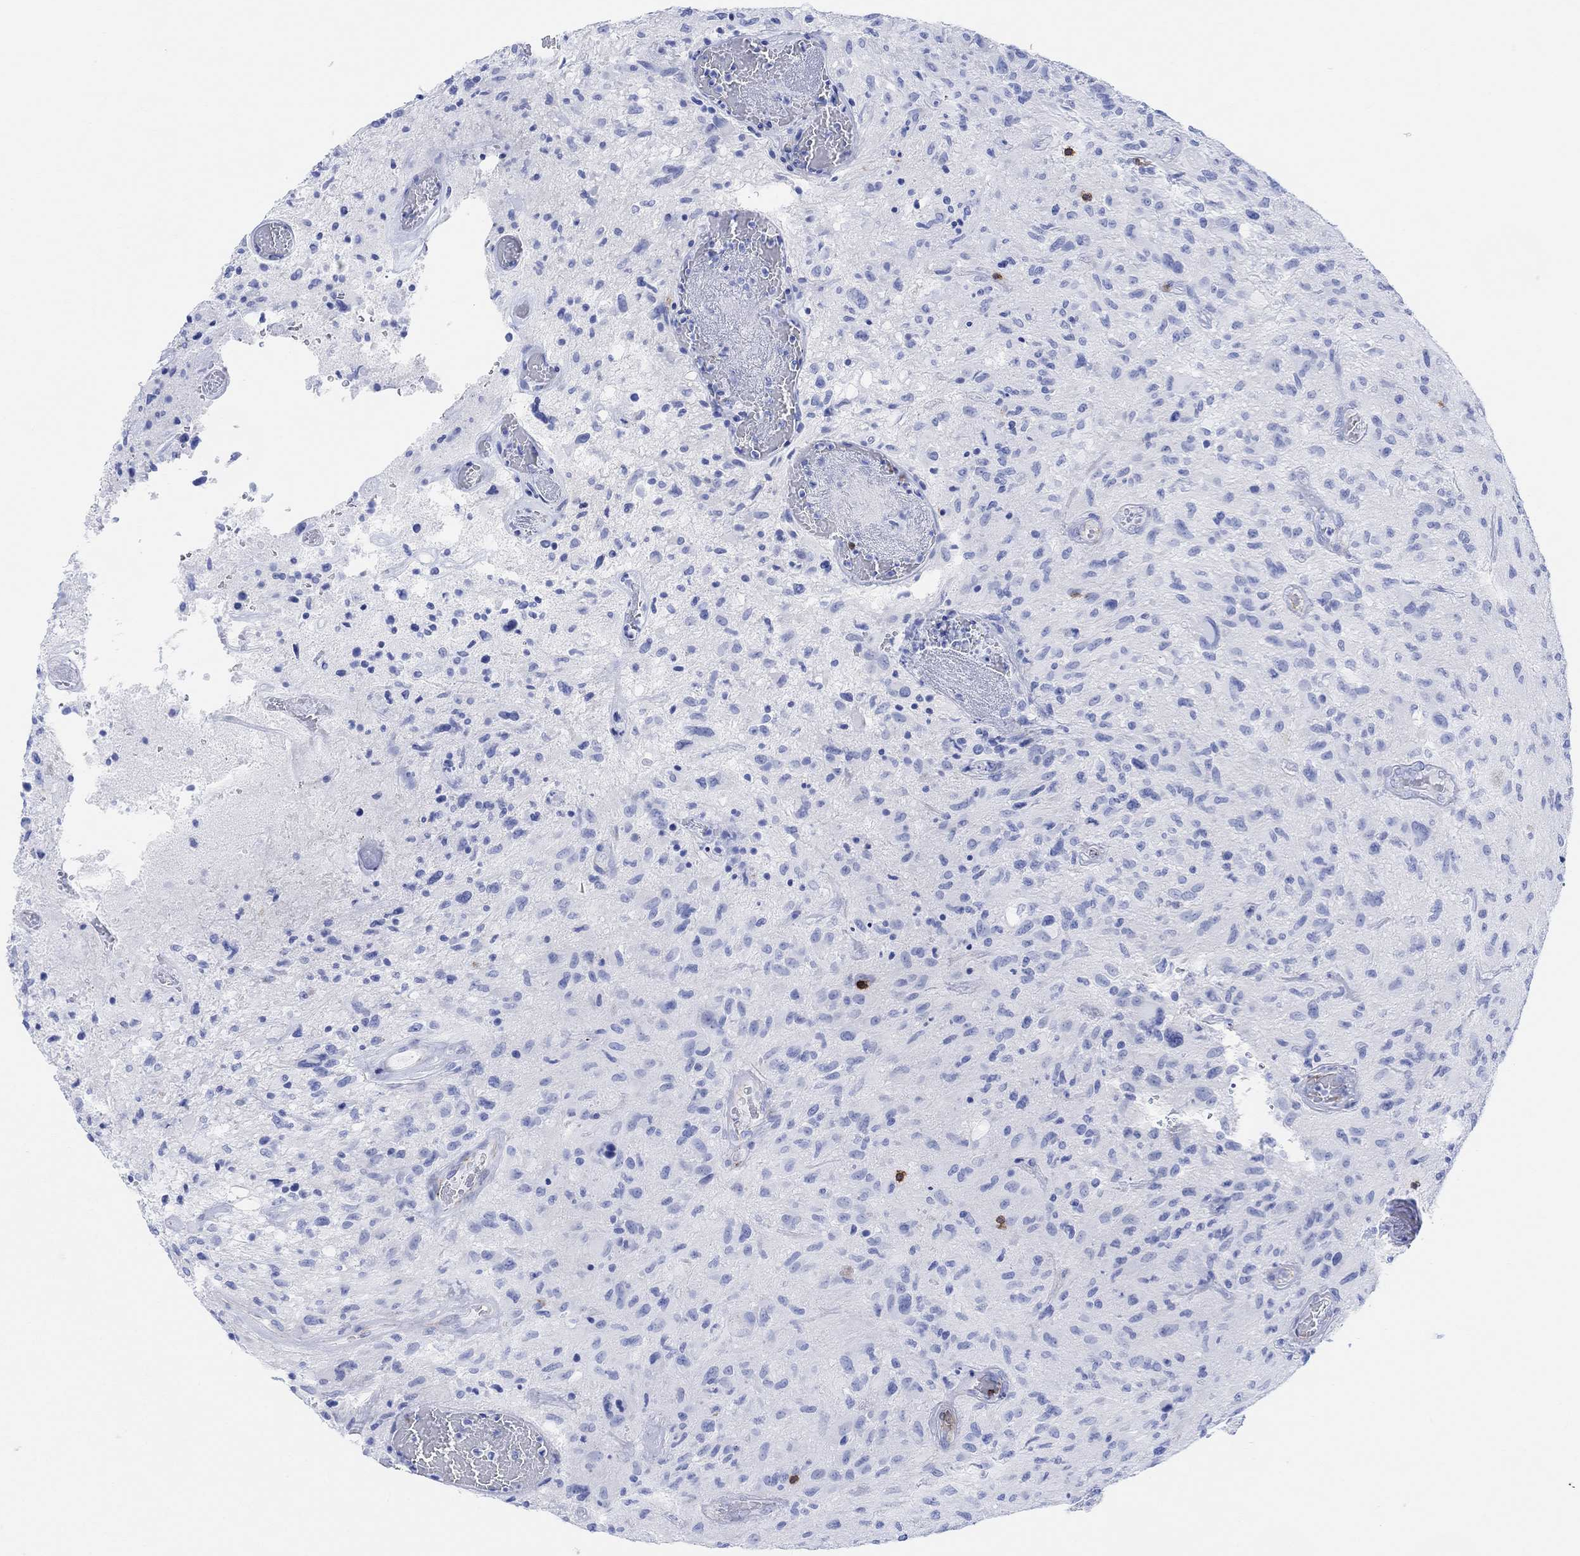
{"staining": {"intensity": "negative", "quantity": "none", "location": "none"}, "tissue": "glioma", "cell_type": "Tumor cells", "image_type": "cancer", "snomed": [{"axis": "morphology", "description": "Glioma, malignant, NOS"}, {"axis": "morphology", "description": "Glioma, malignant, High grade"}, {"axis": "topography", "description": "Brain"}], "caption": "Tumor cells show no significant staining in glioma (malignant).", "gene": "GPR65", "patient": {"sex": "female", "age": 71}}